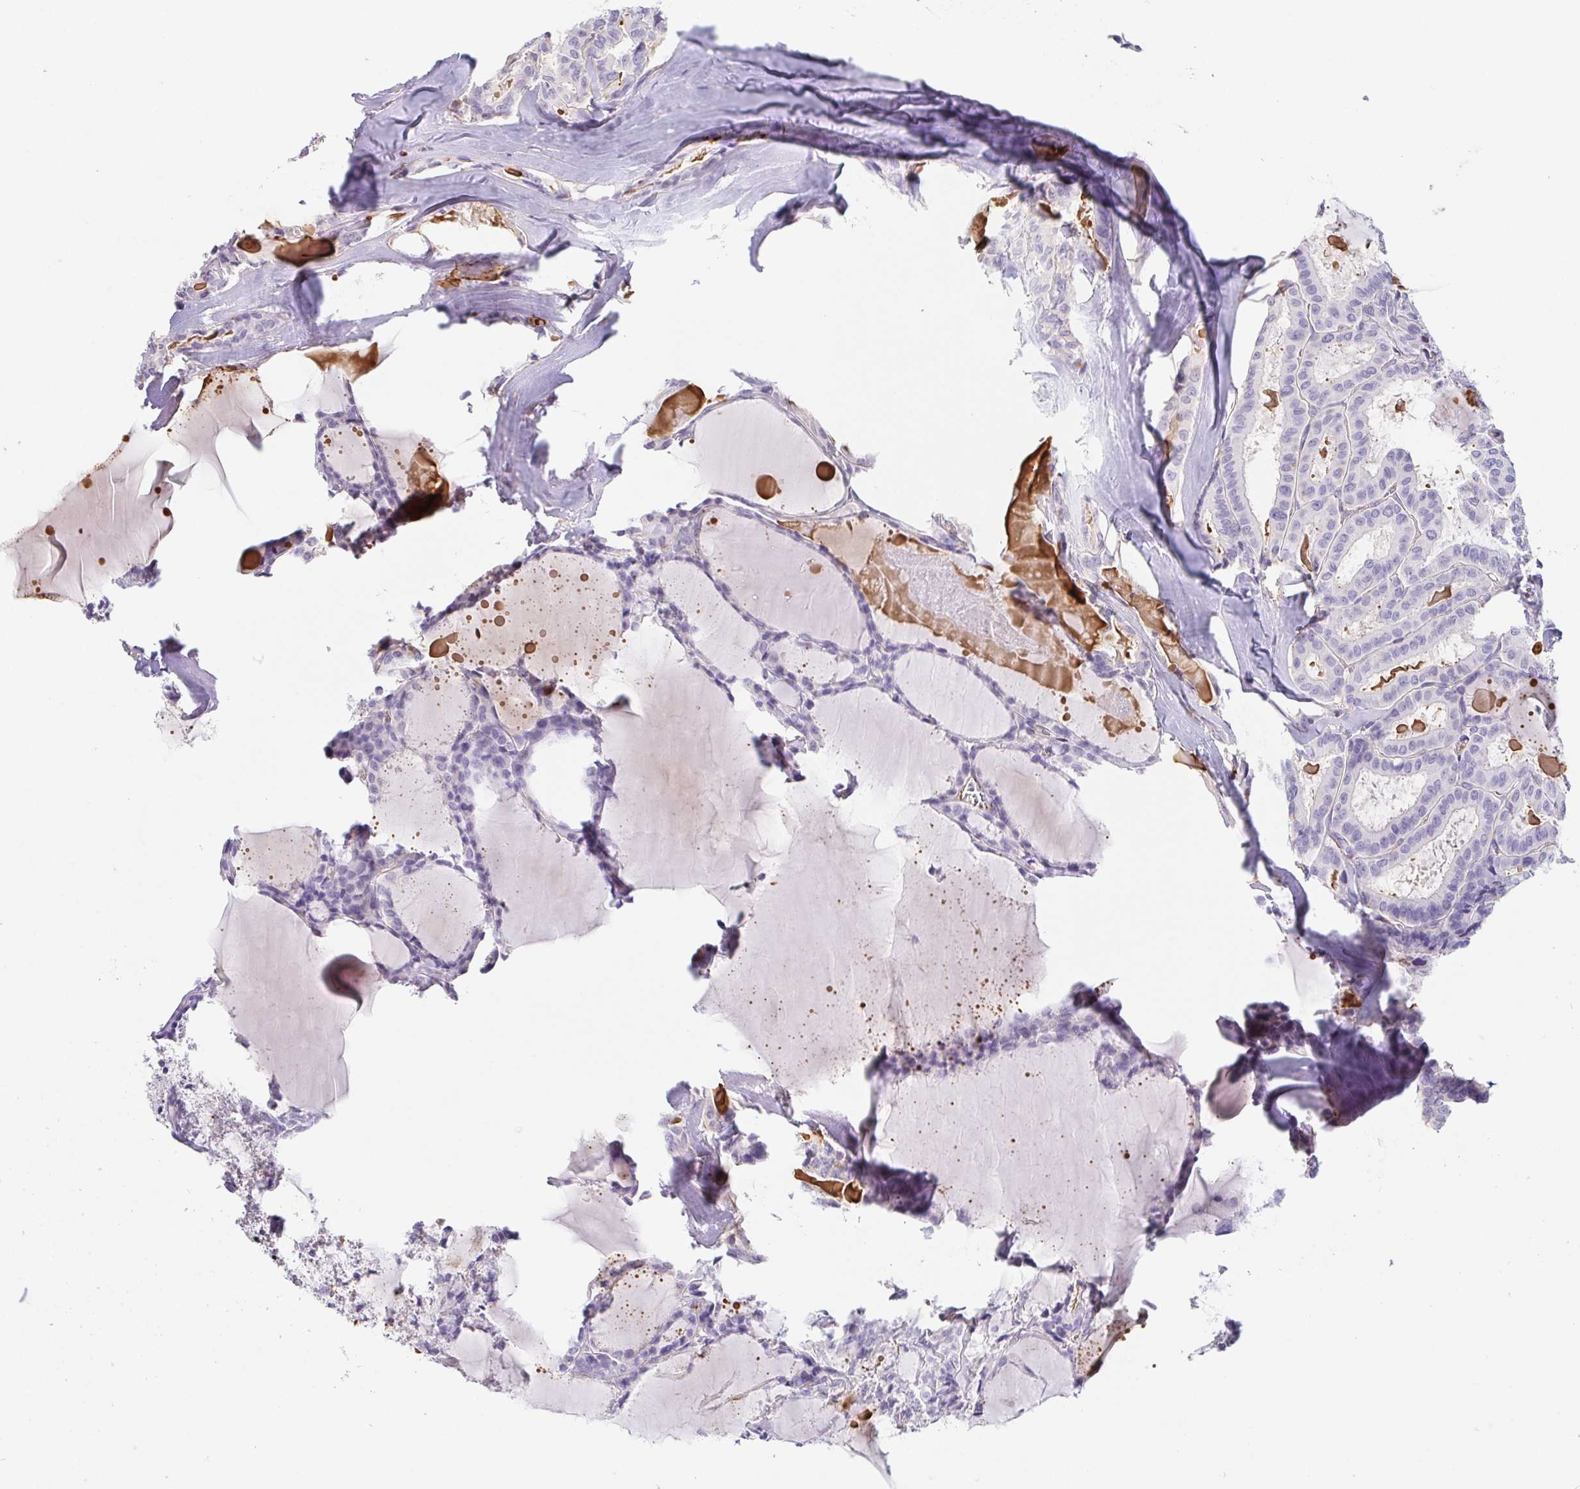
{"staining": {"intensity": "negative", "quantity": "none", "location": "none"}, "tissue": "thyroid cancer", "cell_type": "Tumor cells", "image_type": "cancer", "snomed": [{"axis": "morphology", "description": "Papillary adenocarcinoma, NOS"}, {"axis": "topography", "description": "Thyroid gland"}], "caption": "There is no significant expression in tumor cells of thyroid cancer (papillary adenocarcinoma).", "gene": "COL17A1", "patient": {"sex": "male", "age": 87}}